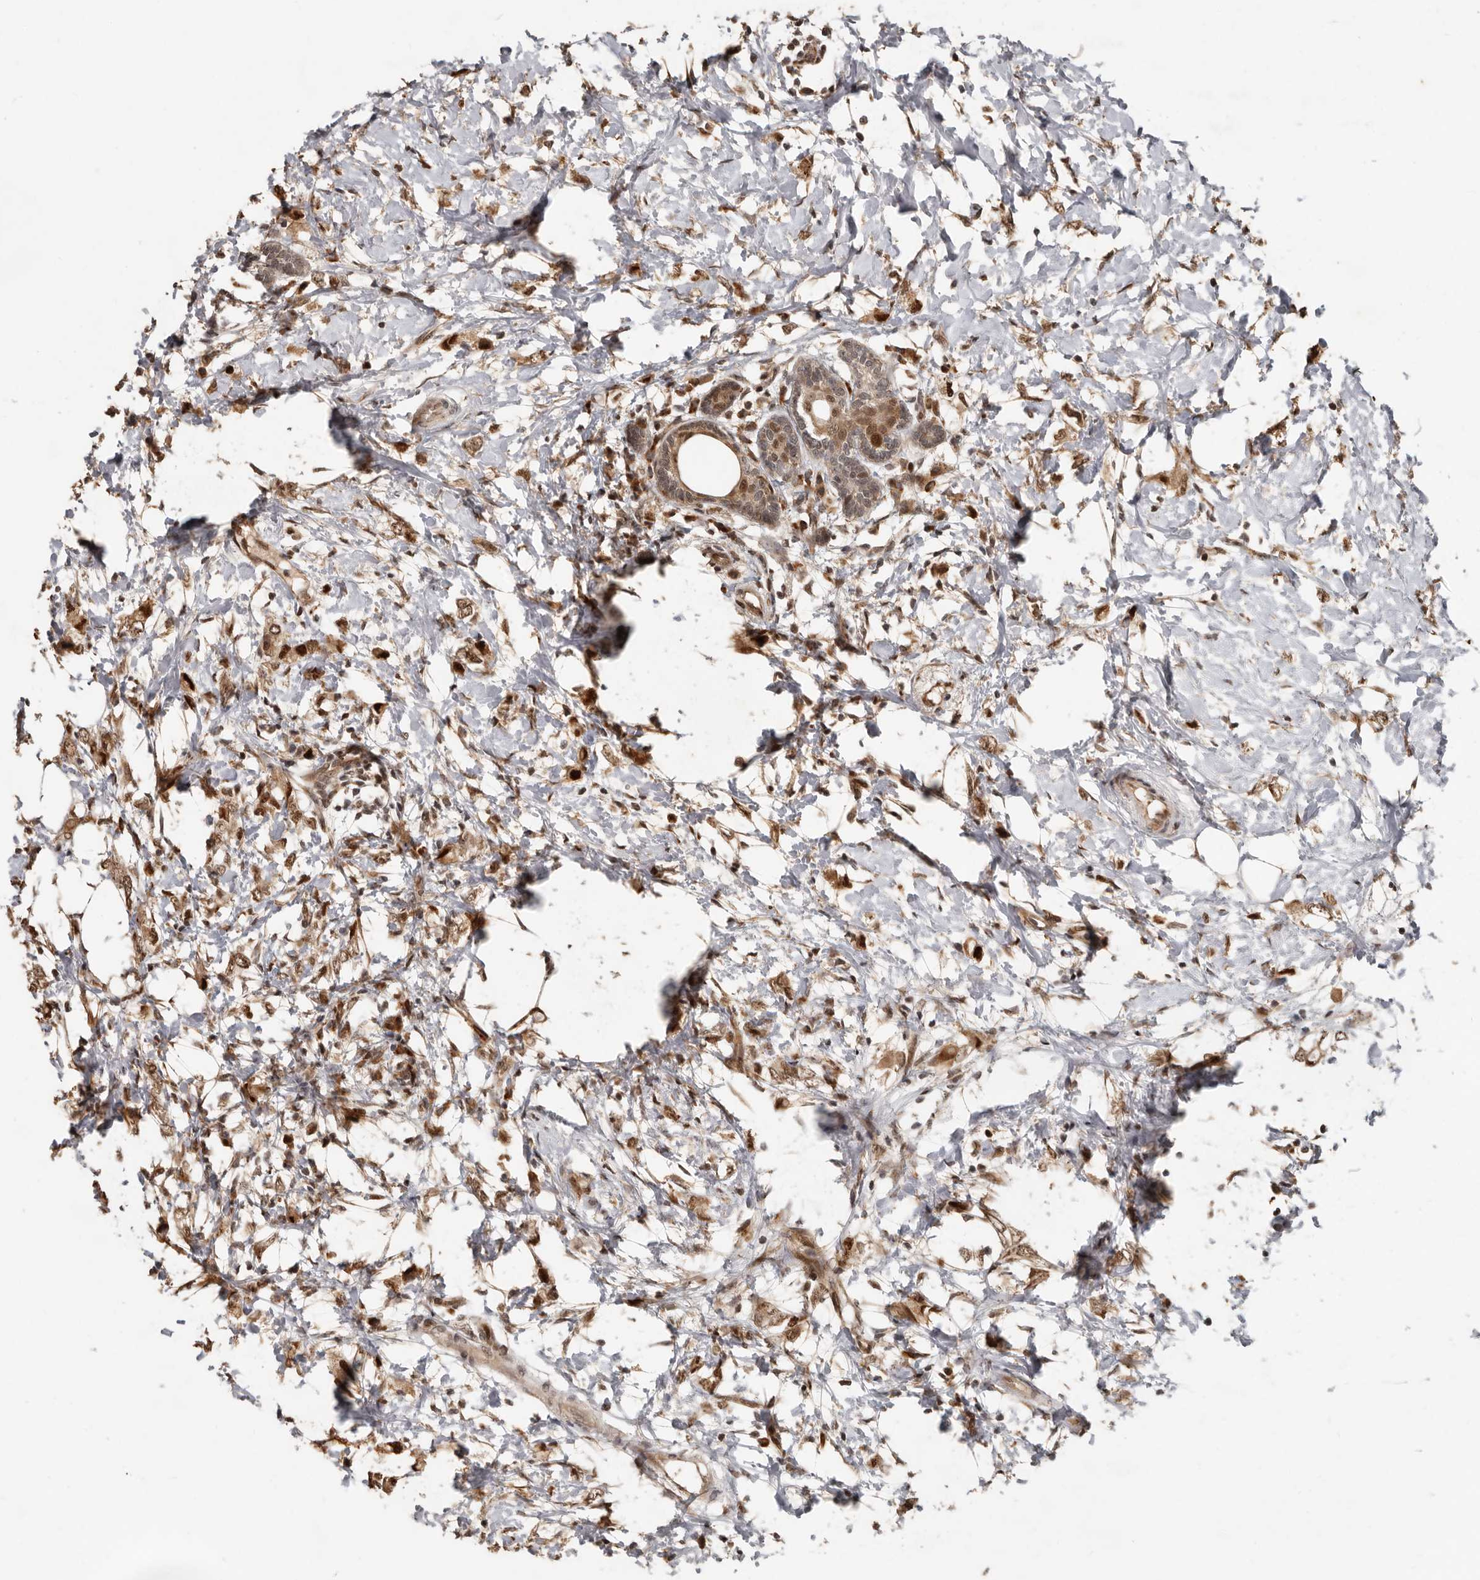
{"staining": {"intensity": "moderate", "quantity": ">75%", "location": "cytoplasmic/membranous,nuclear"}, "tissue": "breast cancer", "cell_type": "Tumor cells", "image_type": "cancer", "snomed": [{"axis": "morphology", "description": "Normal tissue, NOS"}, {"axis": "morphology", "description": "Lobular carcinoma"}, {"axis": "topography", "description": "Breast"}], "caption": "A micrograph of human breast cancer stained for a protein shows moderate cytoplasmic/membranous and nuclear brown staining in tumor cells.", "gene": "LRGUK", "patient": {"sex": "female", "age": 47}}